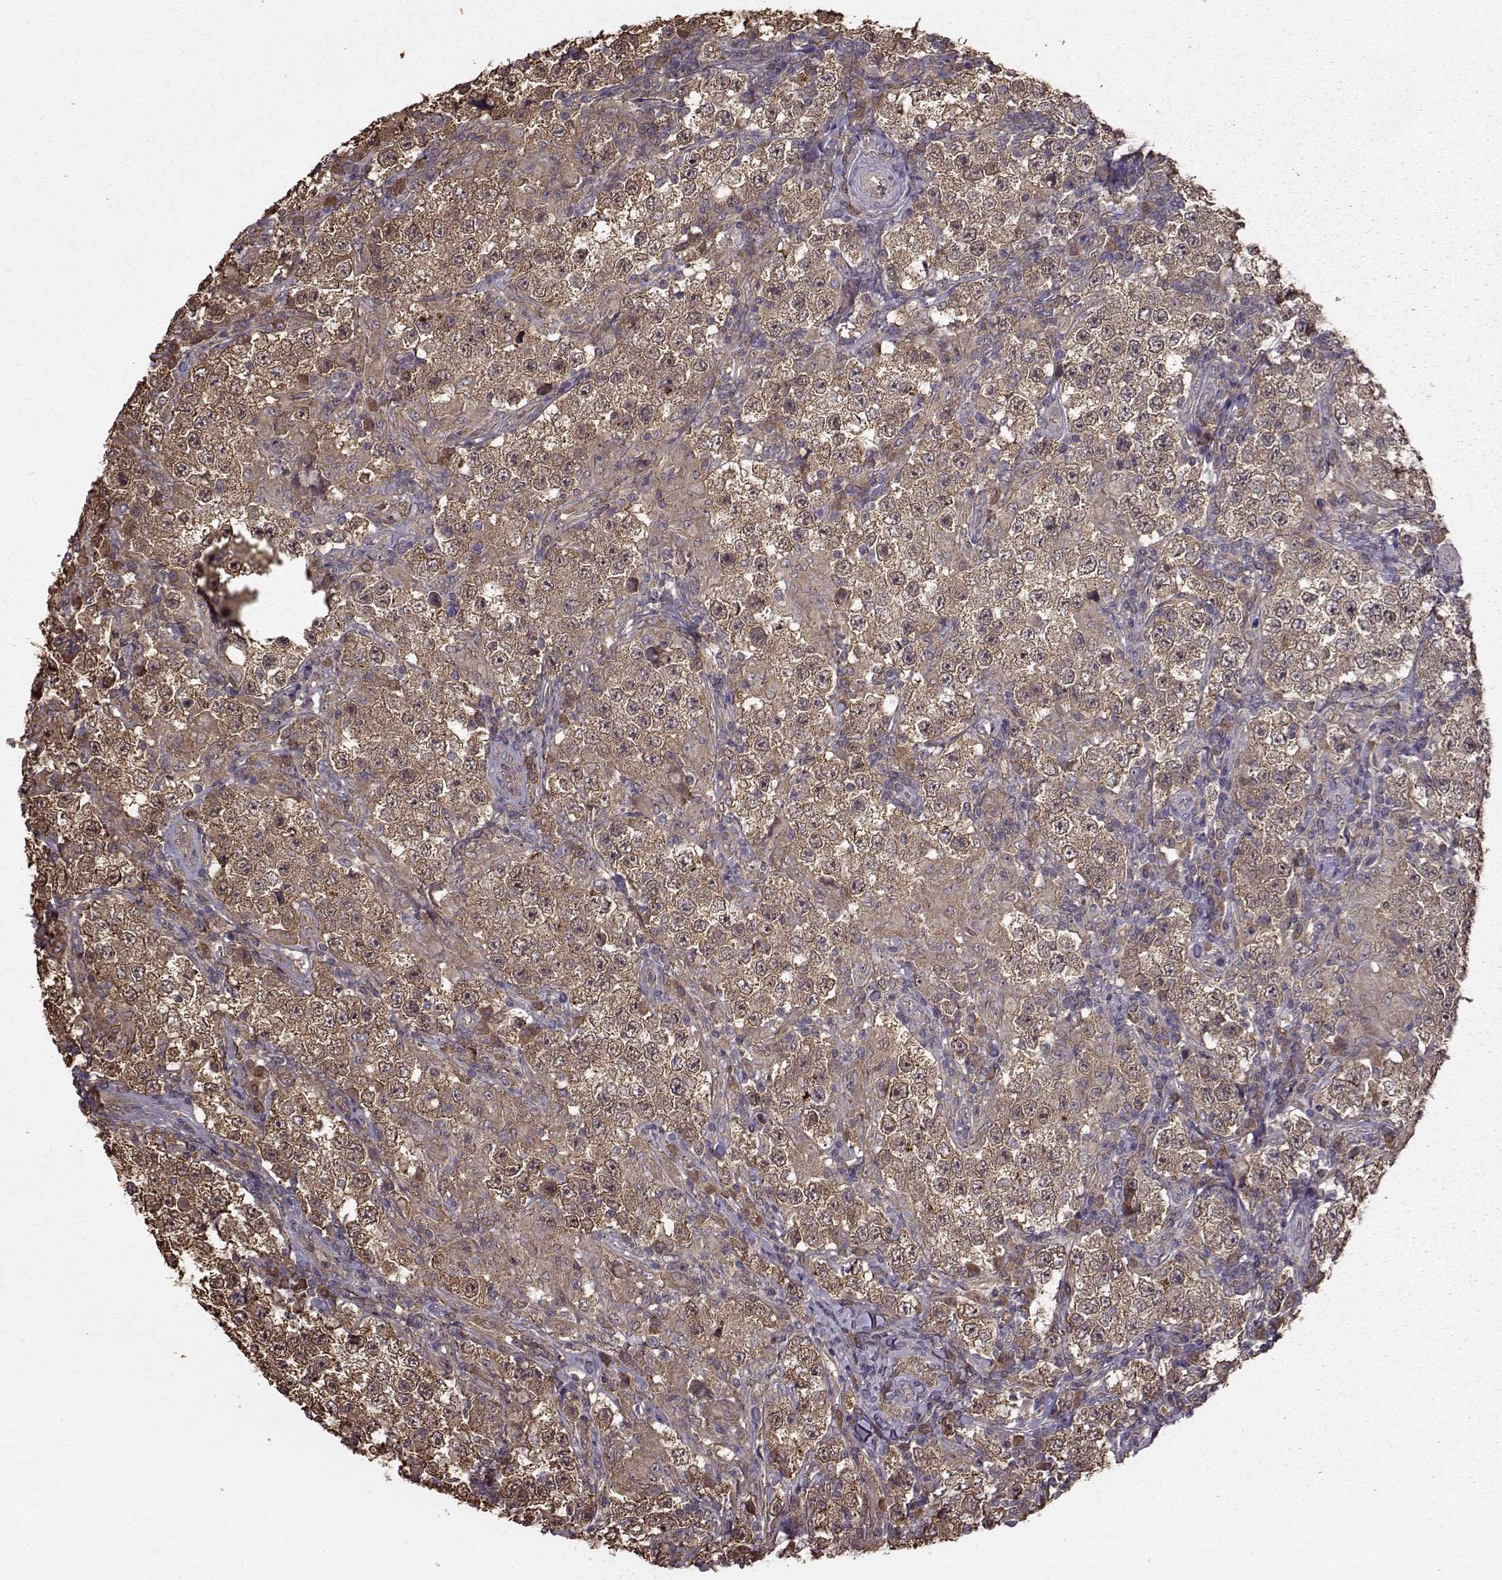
{"staining": {"intensity": "moderate", "quantity": ">75%", "location": "cytoplasmic/membranous"}, "tissue": "testis cancer", "cell_type": "Tumor cells", "image_type": "cancer", "snomed": [{"axis": "morphology", "description": "Seminoma, NOS"}, {"axis": "morphology", "description": "Carcinoma, Embryonal, NOS"}, {"axis": "topography", "description": "Testis"}], "caption": "This micrograph displays immunohistochemistry (IHC) staining of human testis seminoma, with medium moderate cytoplasmic/membranous staining in approximately >75% of tumor cells.", "gene": "NME1-NME2", "patient": {"sex": "male", "age": 41}}